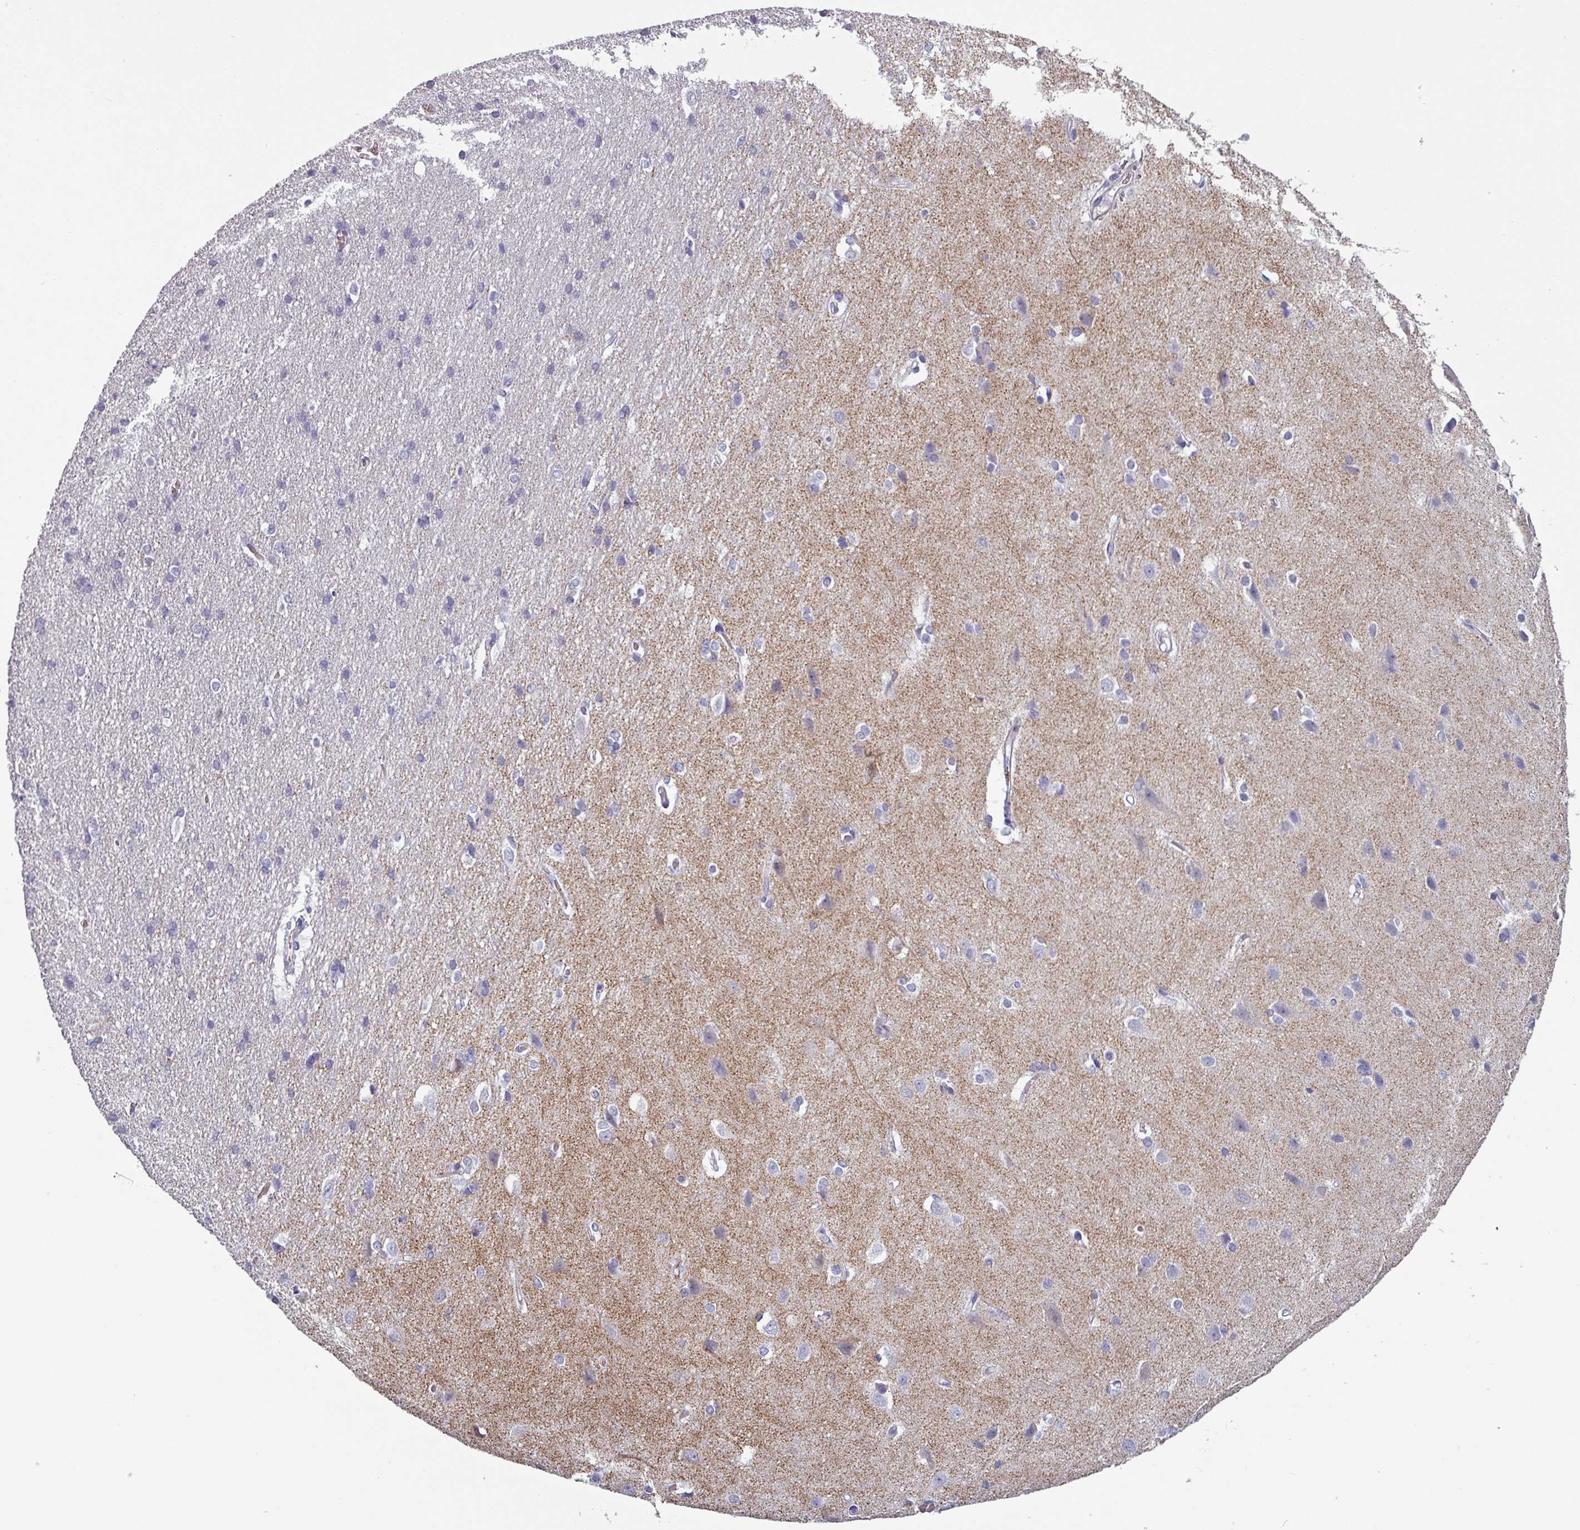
{"staining": {"intensity": "negative", "quantity": "none", "location": "none"}, "tissue": "cerebral cortex", "cell_type": "Endothelial cells", "image_type": "normal", "snomed": [{"axis": "morphology", "description": "Normal tissue, NOS"}, {"axis": "topography", "description": "Cerebral cortex"}], "caption": "Endothelial cells are negative for protein expression in normal human cerebral cortex. (Stains: DAB (3,3'-diaminobenzidine) IHC with hematoxylin counter stain, Microscopy: brightfield microscopy at high magnification).", "gene": "AREL1", "patient": {"sex": "male", "age": 37}}